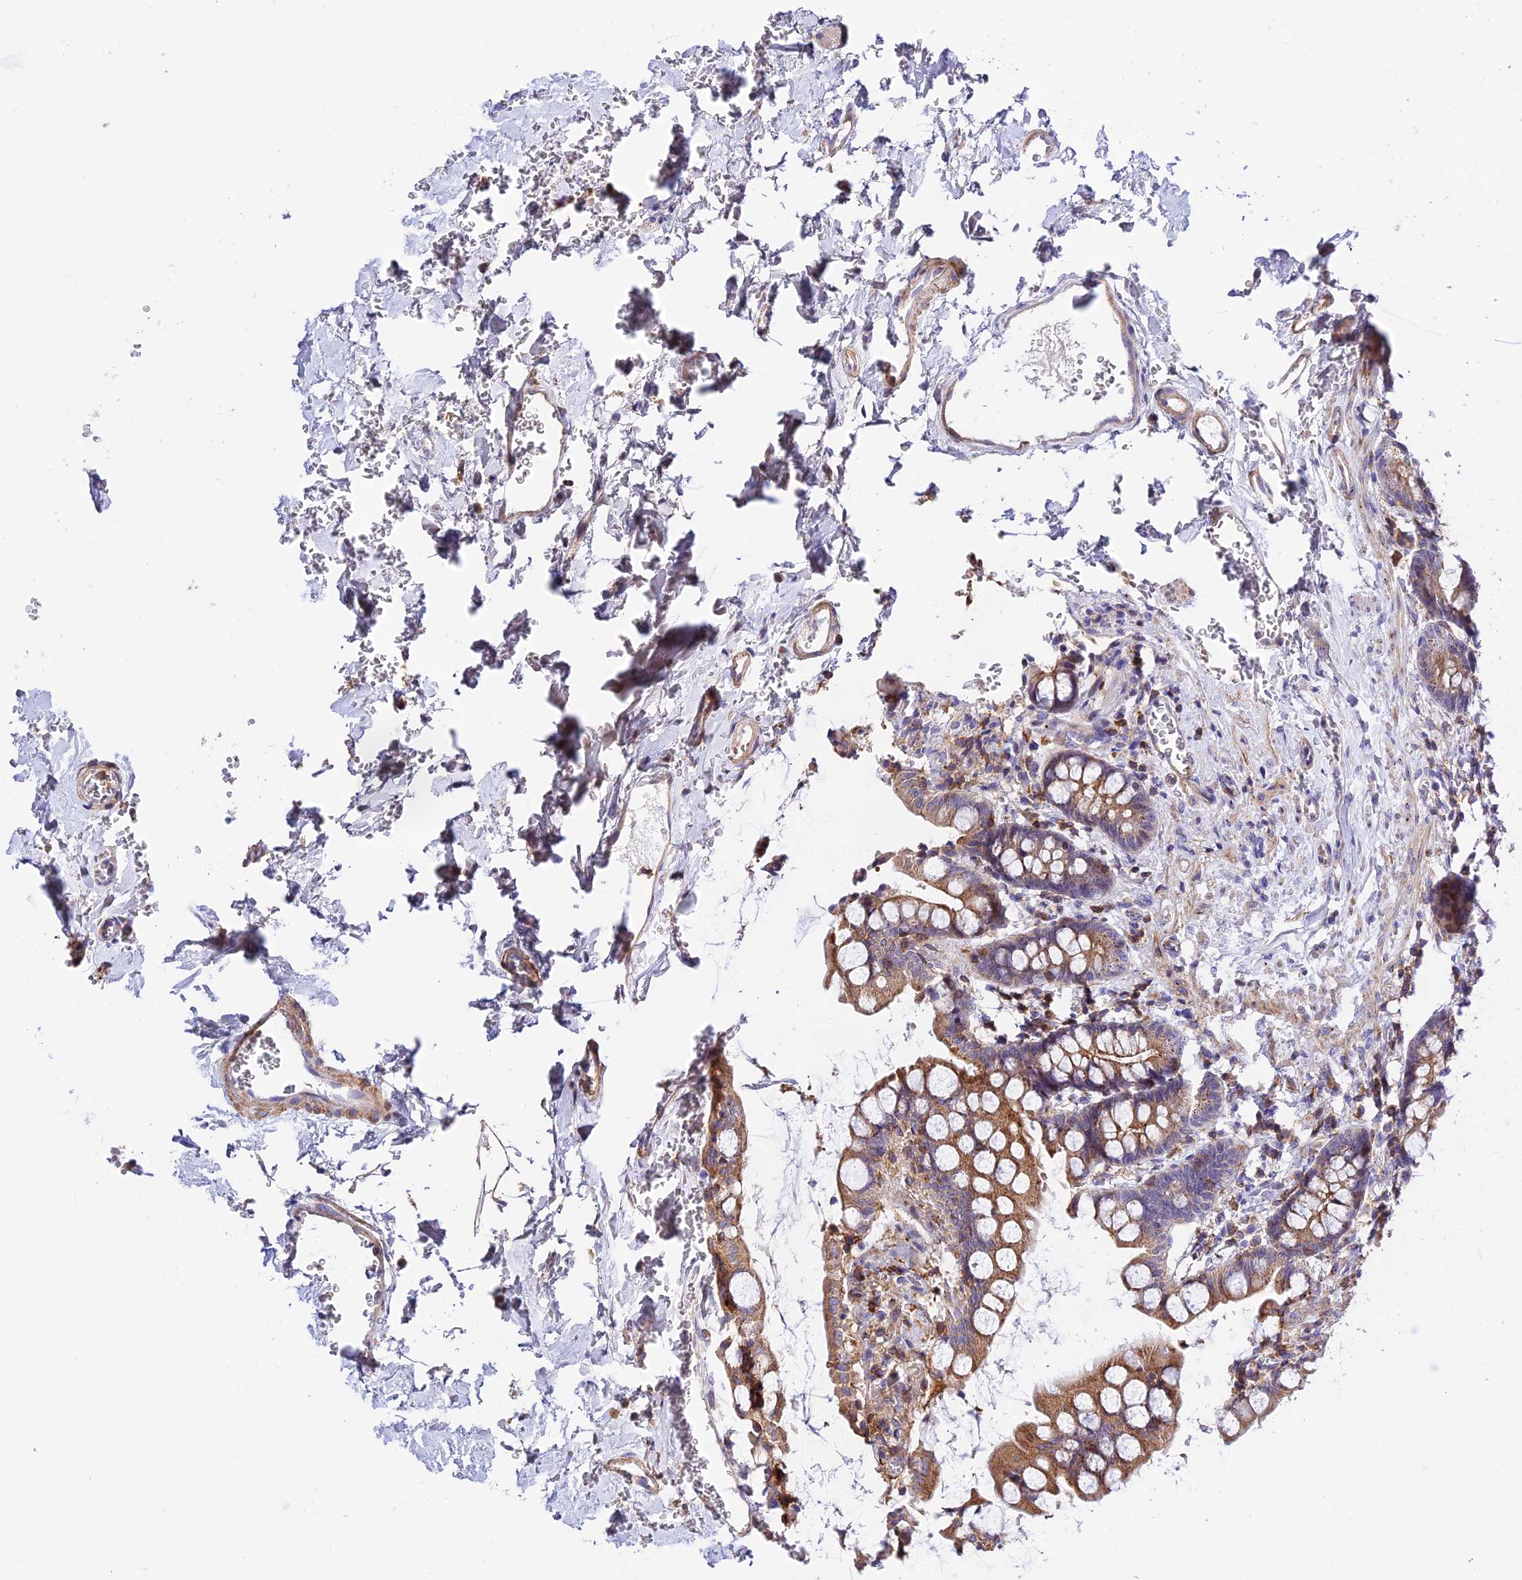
{"staining": {"intensity": "moderate", "quantity": ">75%", "location": "cytoplasmic/membranous"}, "tissue": "small intestine", "cell_type": "Glandular cells", "image_type": "normal", "snomed": [{"axis": "morphology", "description": "Normal tissue, NOS"}, {"axis": "topography", "description": "Small intestine"}], "caption": "A high-resolution micrograph shows IHC staining of benign small intestine, which reveals moderate cytoplasmic/membranous expression in about >75% of glandular cells. (DAB (3,3'-diaminobenzidine) IHC with brightfield microscopy, high magnification).", "gene": "PRIM1", "patient": {"sex": "male", "age": 52}}